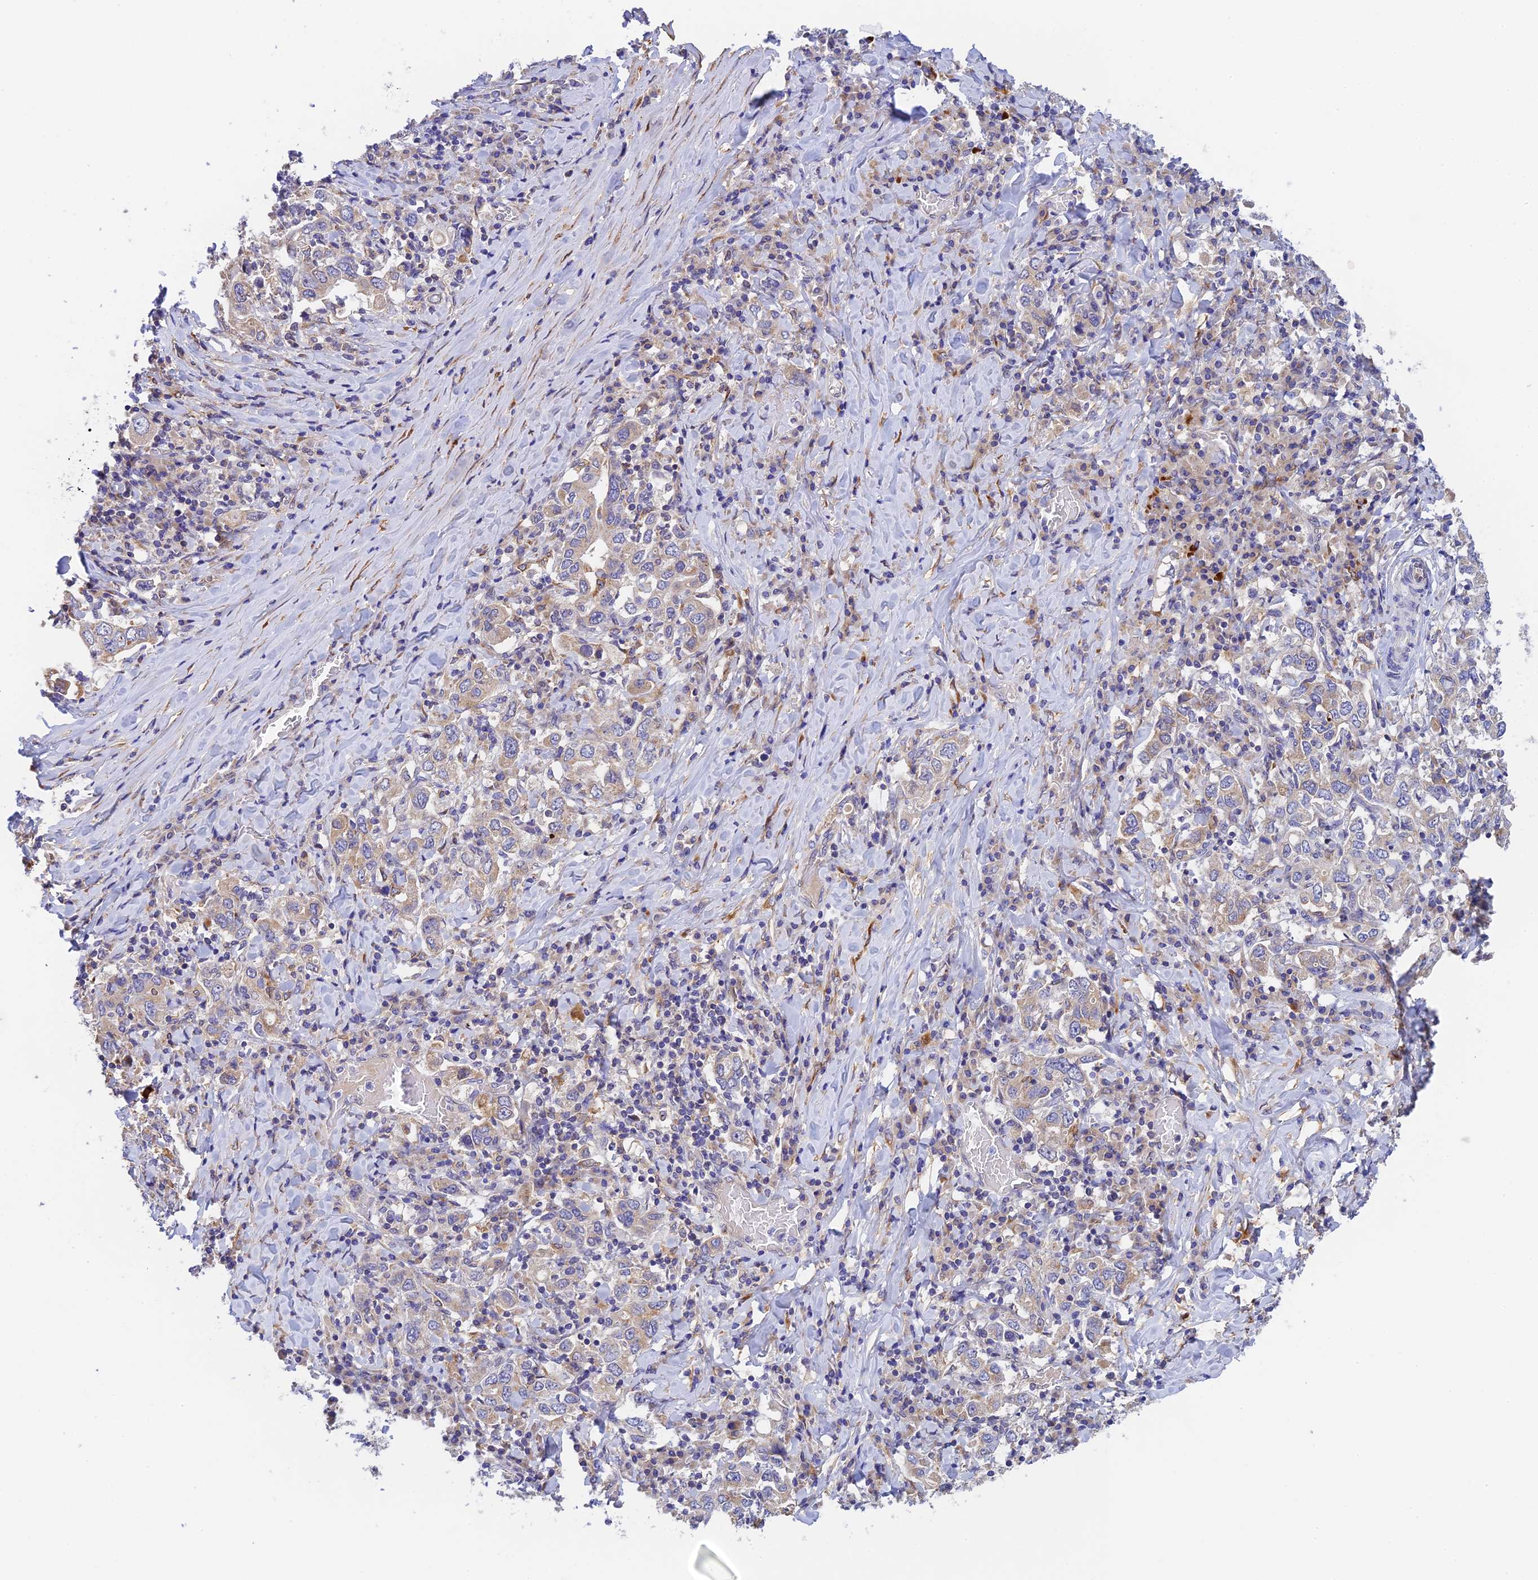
{"staining": {"intensity": "weak", "quantity": "25%-75%", "location": "cytoplasmic/membranous"}, "tissue": "stomach cancer", "cell_type": "Tumor cells", "image_type": "cancer", "snomed": [{"axis": "morphology", "description": "Adenocarcinoma, NOS"}, {"axis": "topography", "description": "Stomach, upper"}], "caption": "Protein expression analysis of human stomach cancer (adenocarcinoma) reveals weak cytoplasmic/membranous positivity in approximately 25%-75% of tumor cells. (DAB (3,3'-diaminobenzidine) IHC, brown staining for protein, blue staining for nuclei).", "gene": "RANBP6", "patient": {"sex": "male", "age": 62}}